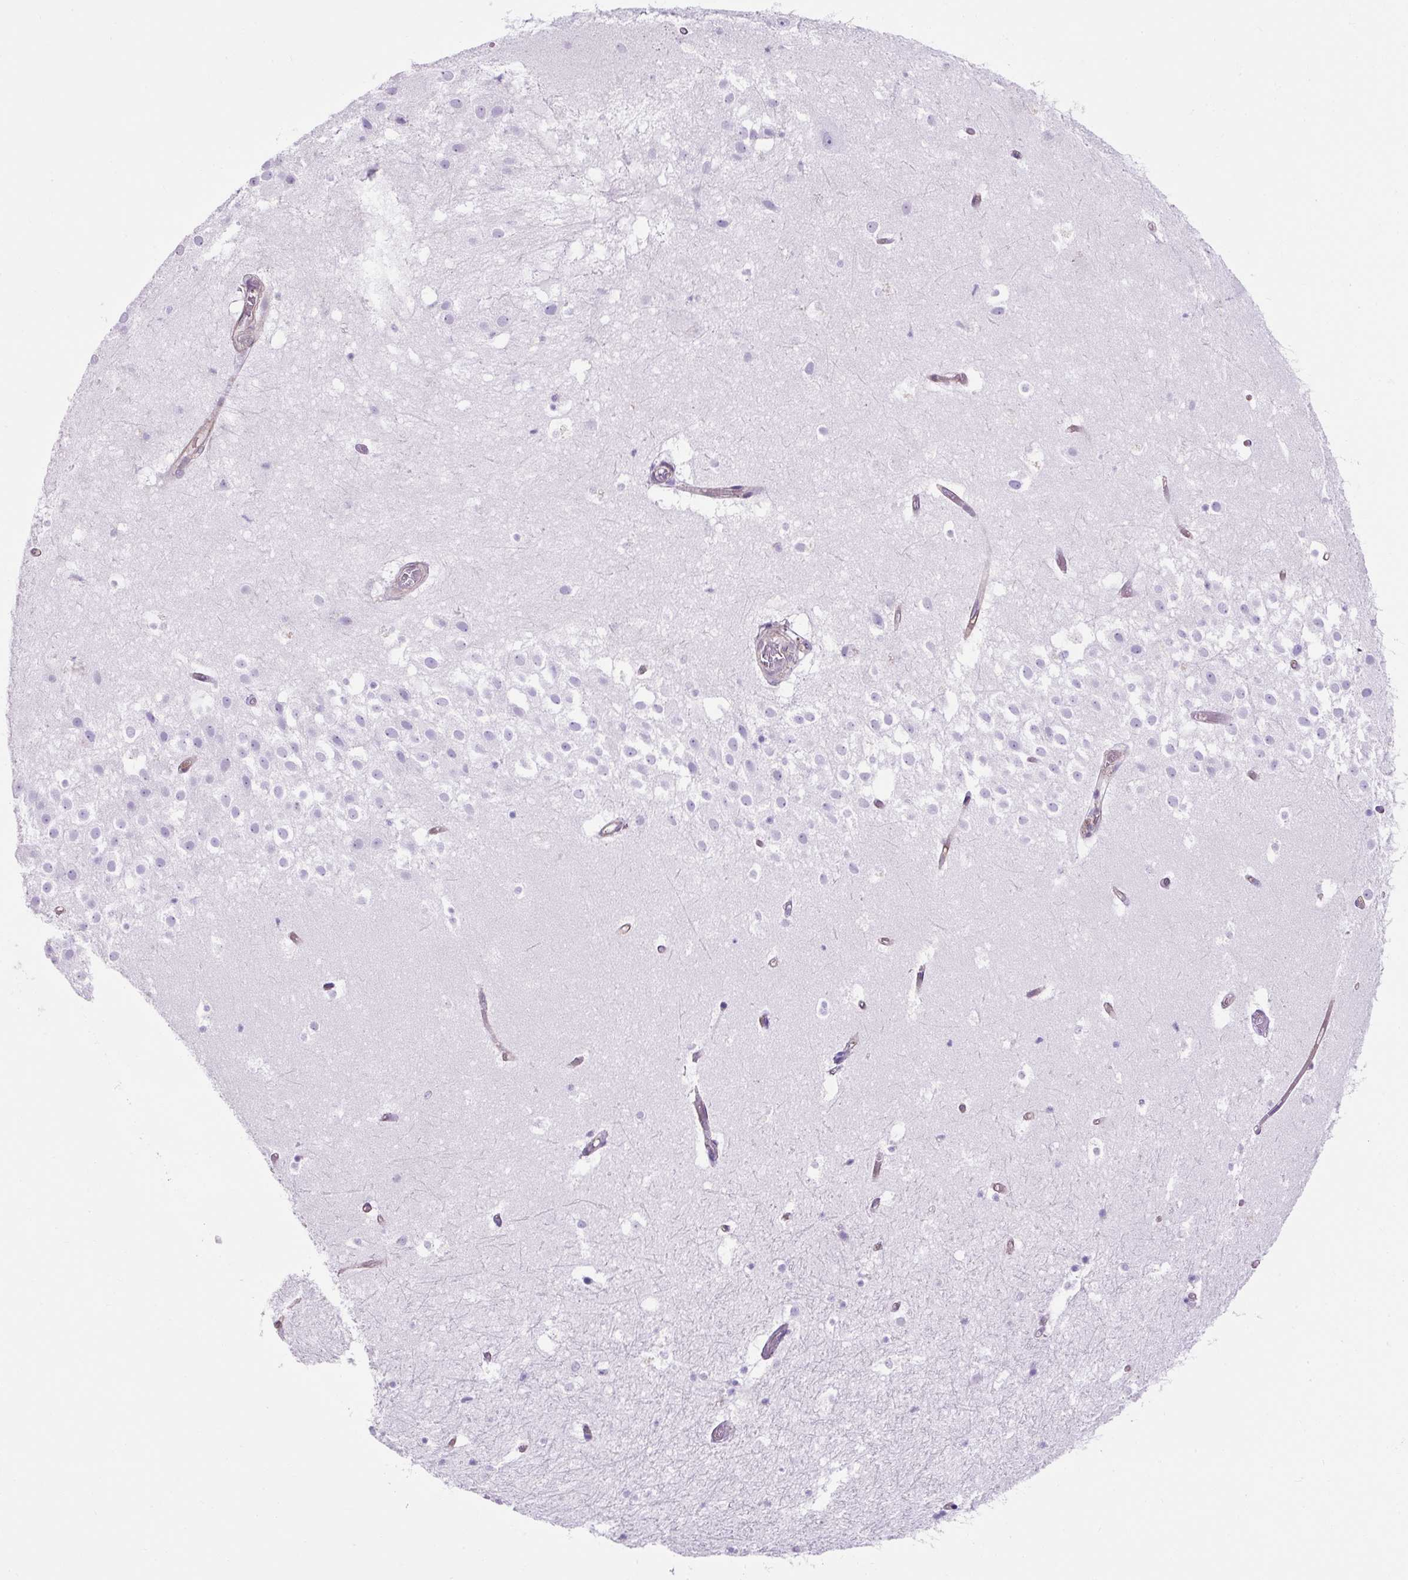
{"staining": {"intensity": "negative", "quantity": "none", "location": "none"}, "tissue": "hippocampus", "cell_type": "Glial cells", "image_type": "normal", "snomed": [{"axis": "morphology", "description": "Normal tissue, NOS"}, {"axis": "topography", "description": "Hippocampus"}], "caption": "Immunohistochemistry (IHC) micrograph of unremarkable hippocampus stained for a protein (brown), which exhibits no expression in glial cells. (DAB immunohistochemistry, high magnification).", "gene": "KRT12", "patient": {"sex": "female", "age": 52}}